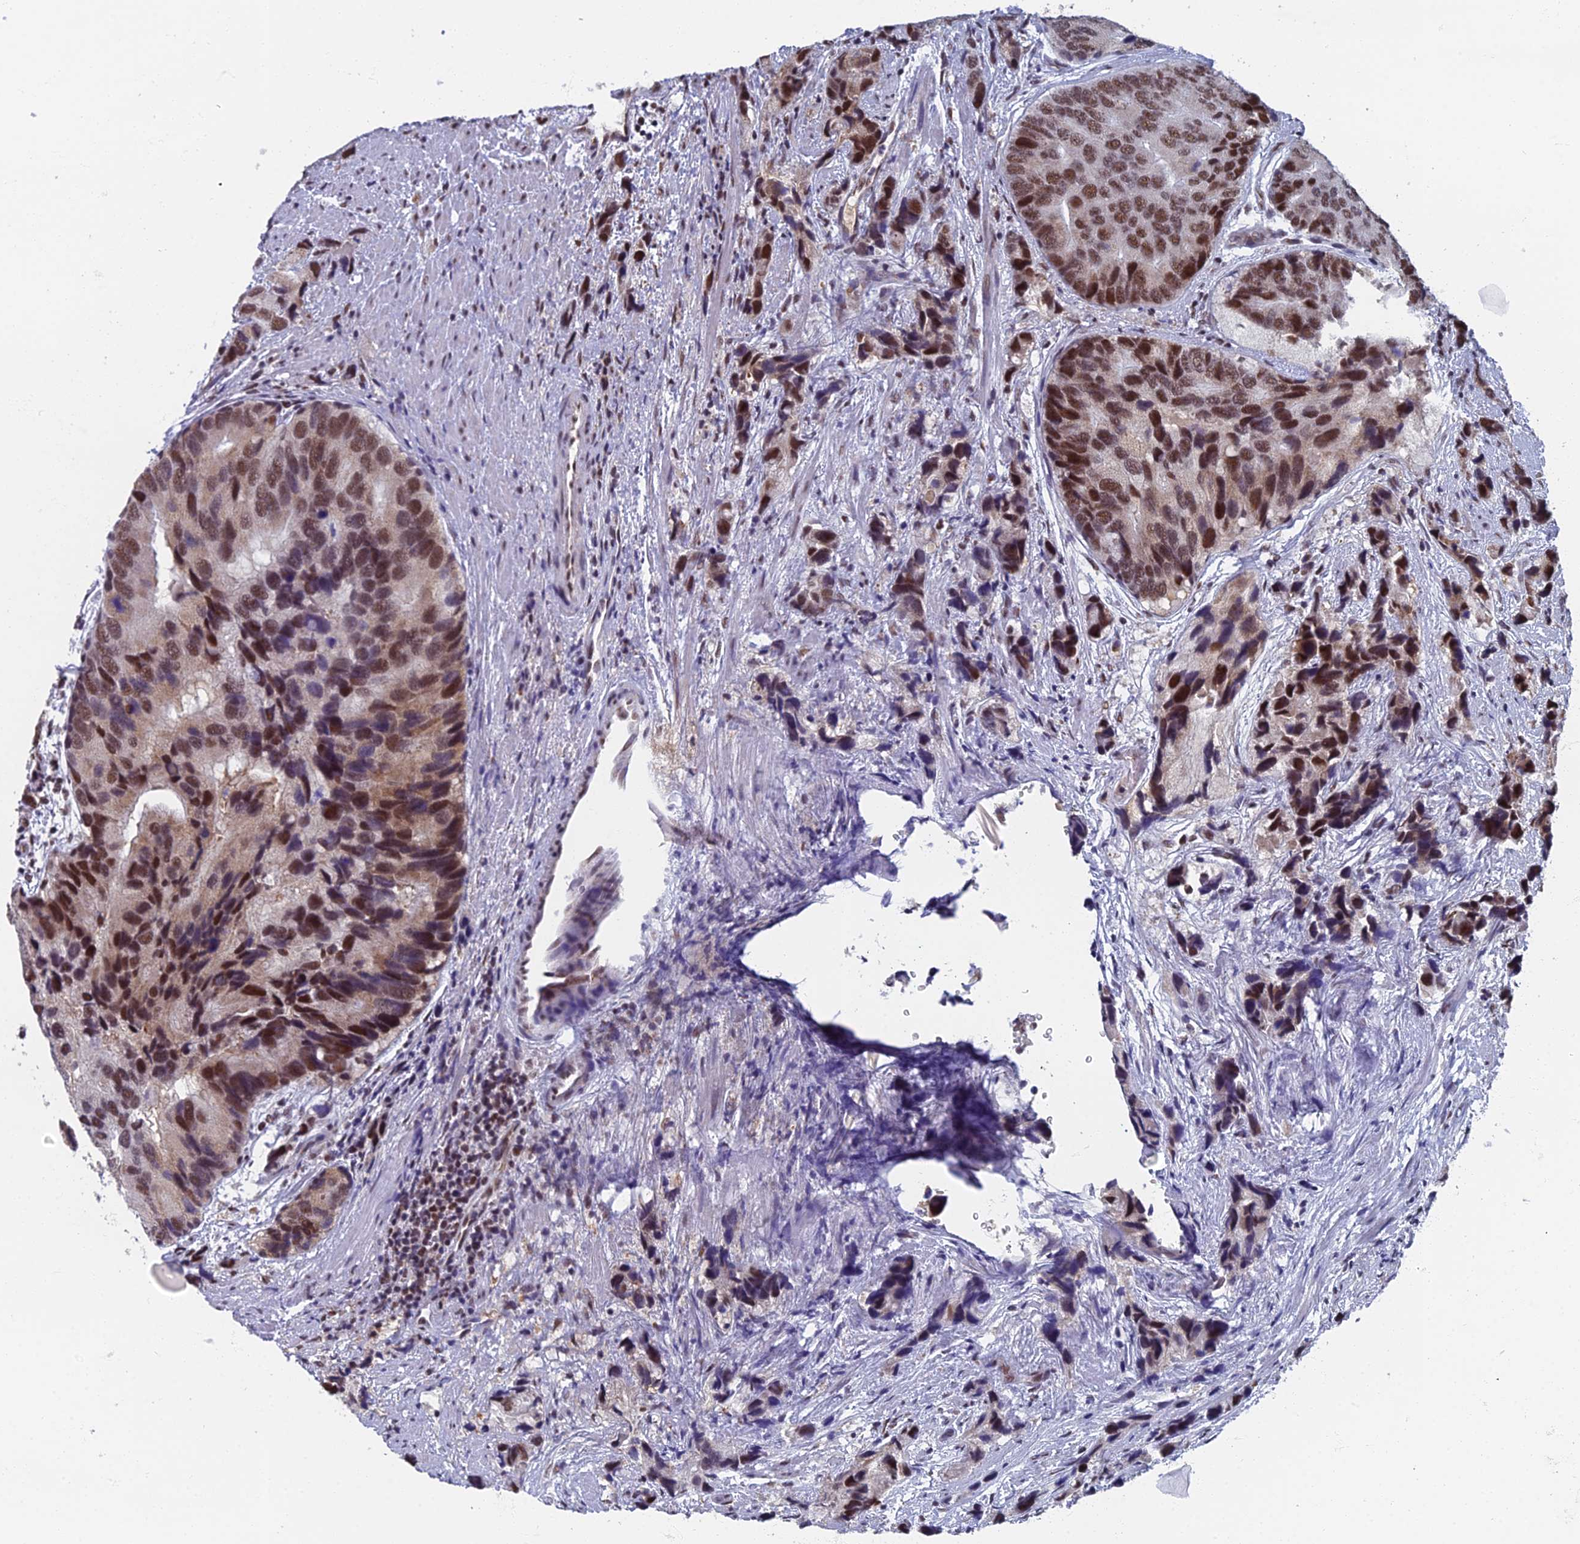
{"staining": {"intensity": "moderate", "quantity": ">75%", "location": "nuclear"}, "tissue": "prostate cancer", "cell_type": "Tumor cells", "image_type": "cancer", "snomed": [{"axis": "morphology", "description": "Adenocarcinoma, High grade"}, {"axis": "topography", "description": "Prostate"}], "caption": "Immunohistochemistry histopathology image of neoplastic tissue: prostate cancer stained using immunohistochemistry (IHC) displays medium levels of moderate protein expression localized specifically in the nuclear of tumor cells, appearing as a nuclear brown color.", "gene": "TAF13", "patient": {"sex": "male", "age": 62}}